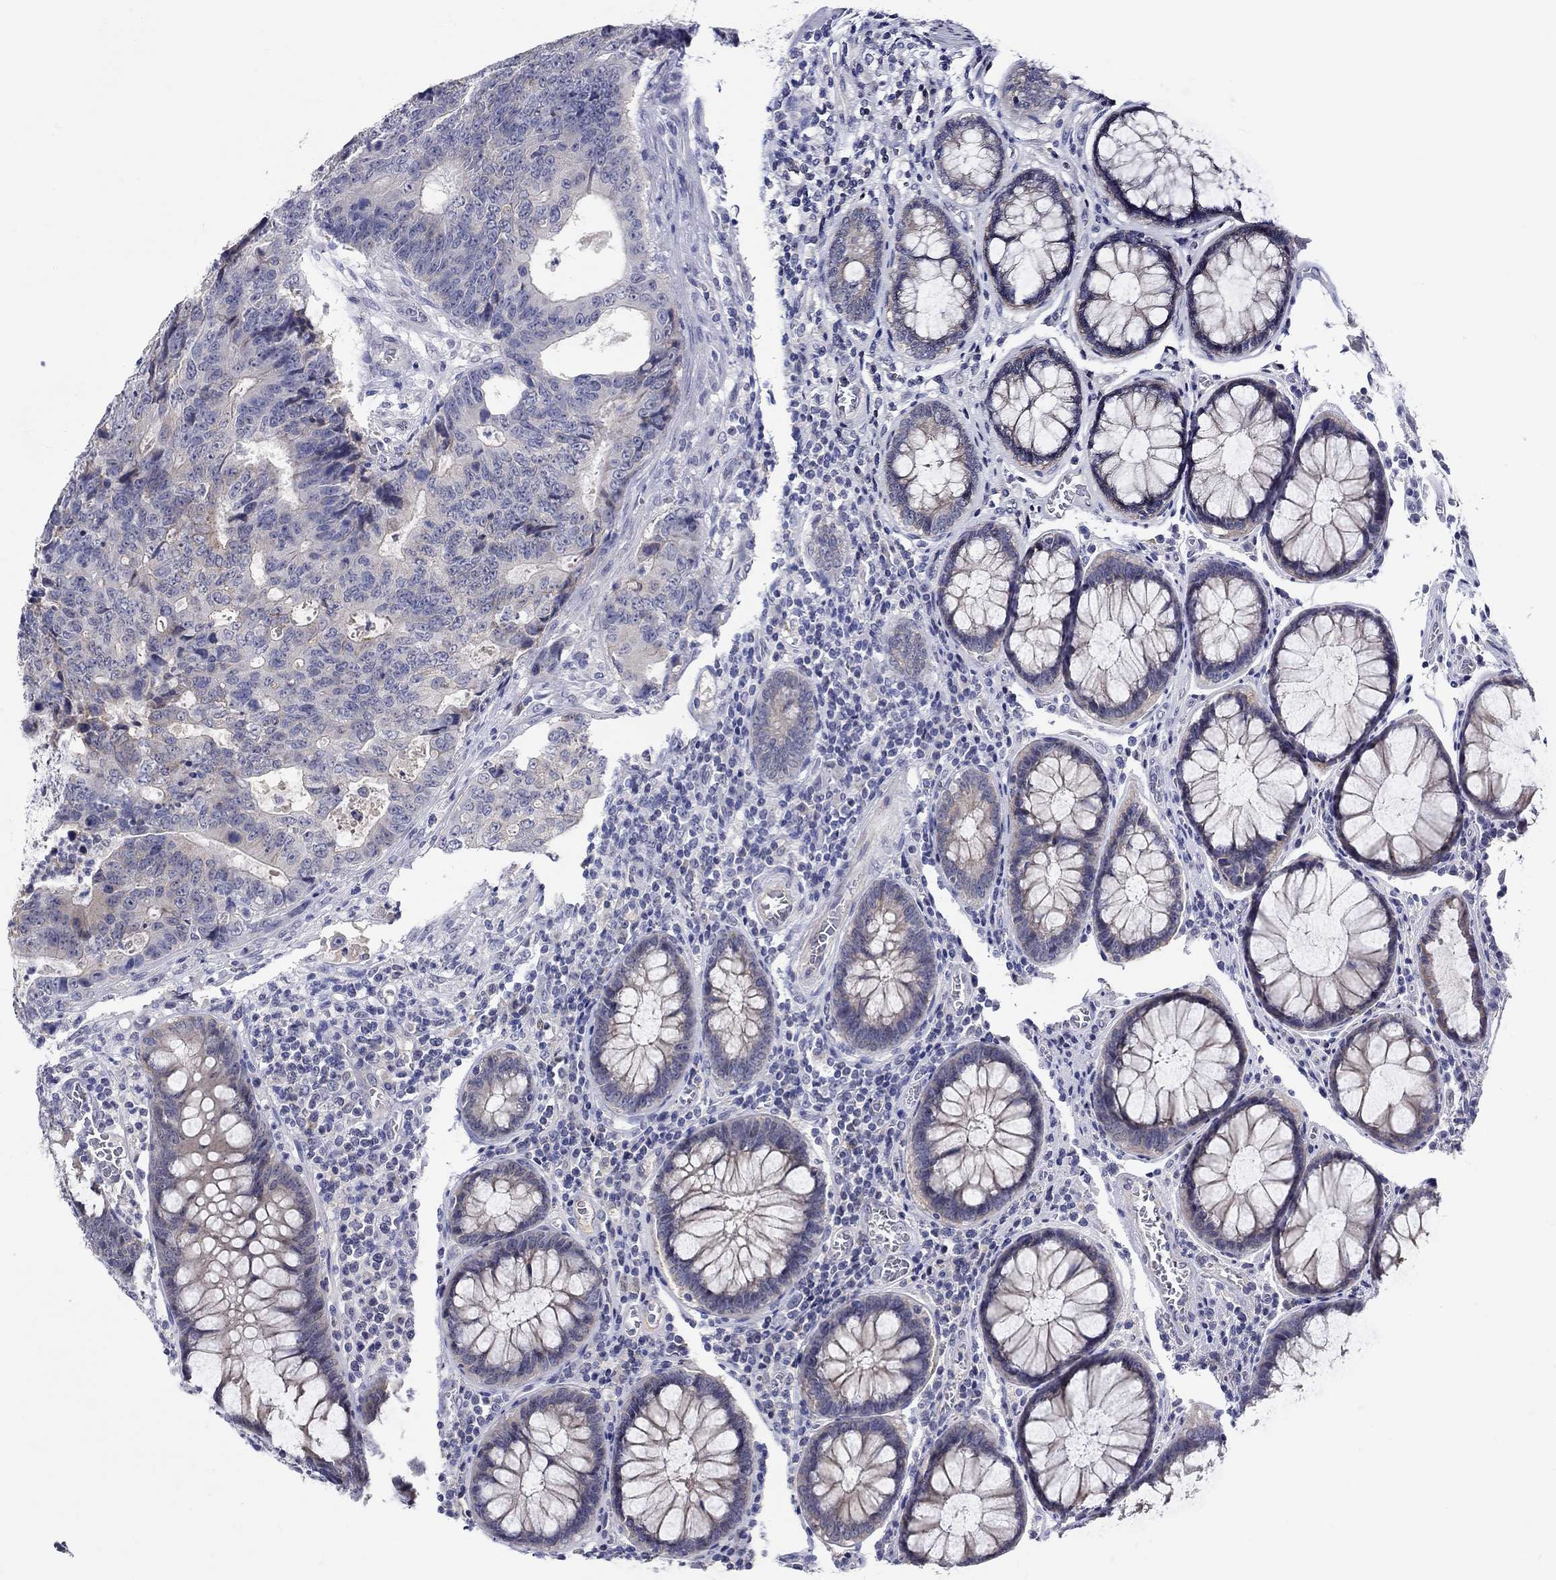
{"staining": {"intensity": "weak", "quantity": "<25%", "location": "cytoplasmic/membranous"}, "tissue": "colorectal cancer", "cell_type": "Tumor cells", "image_type": "cancer", "snomed": [{"axis": "morphology", "description": "Adenocarcinoma, NOS"}, {"axis": "topography", "description": "Colon"}], "caption": "Immunohistochemistry of colorectal cancer shows no expression in tumor cells.", "gene": "SLC30A3", "patient": {"sex": "female", "age": 48}}